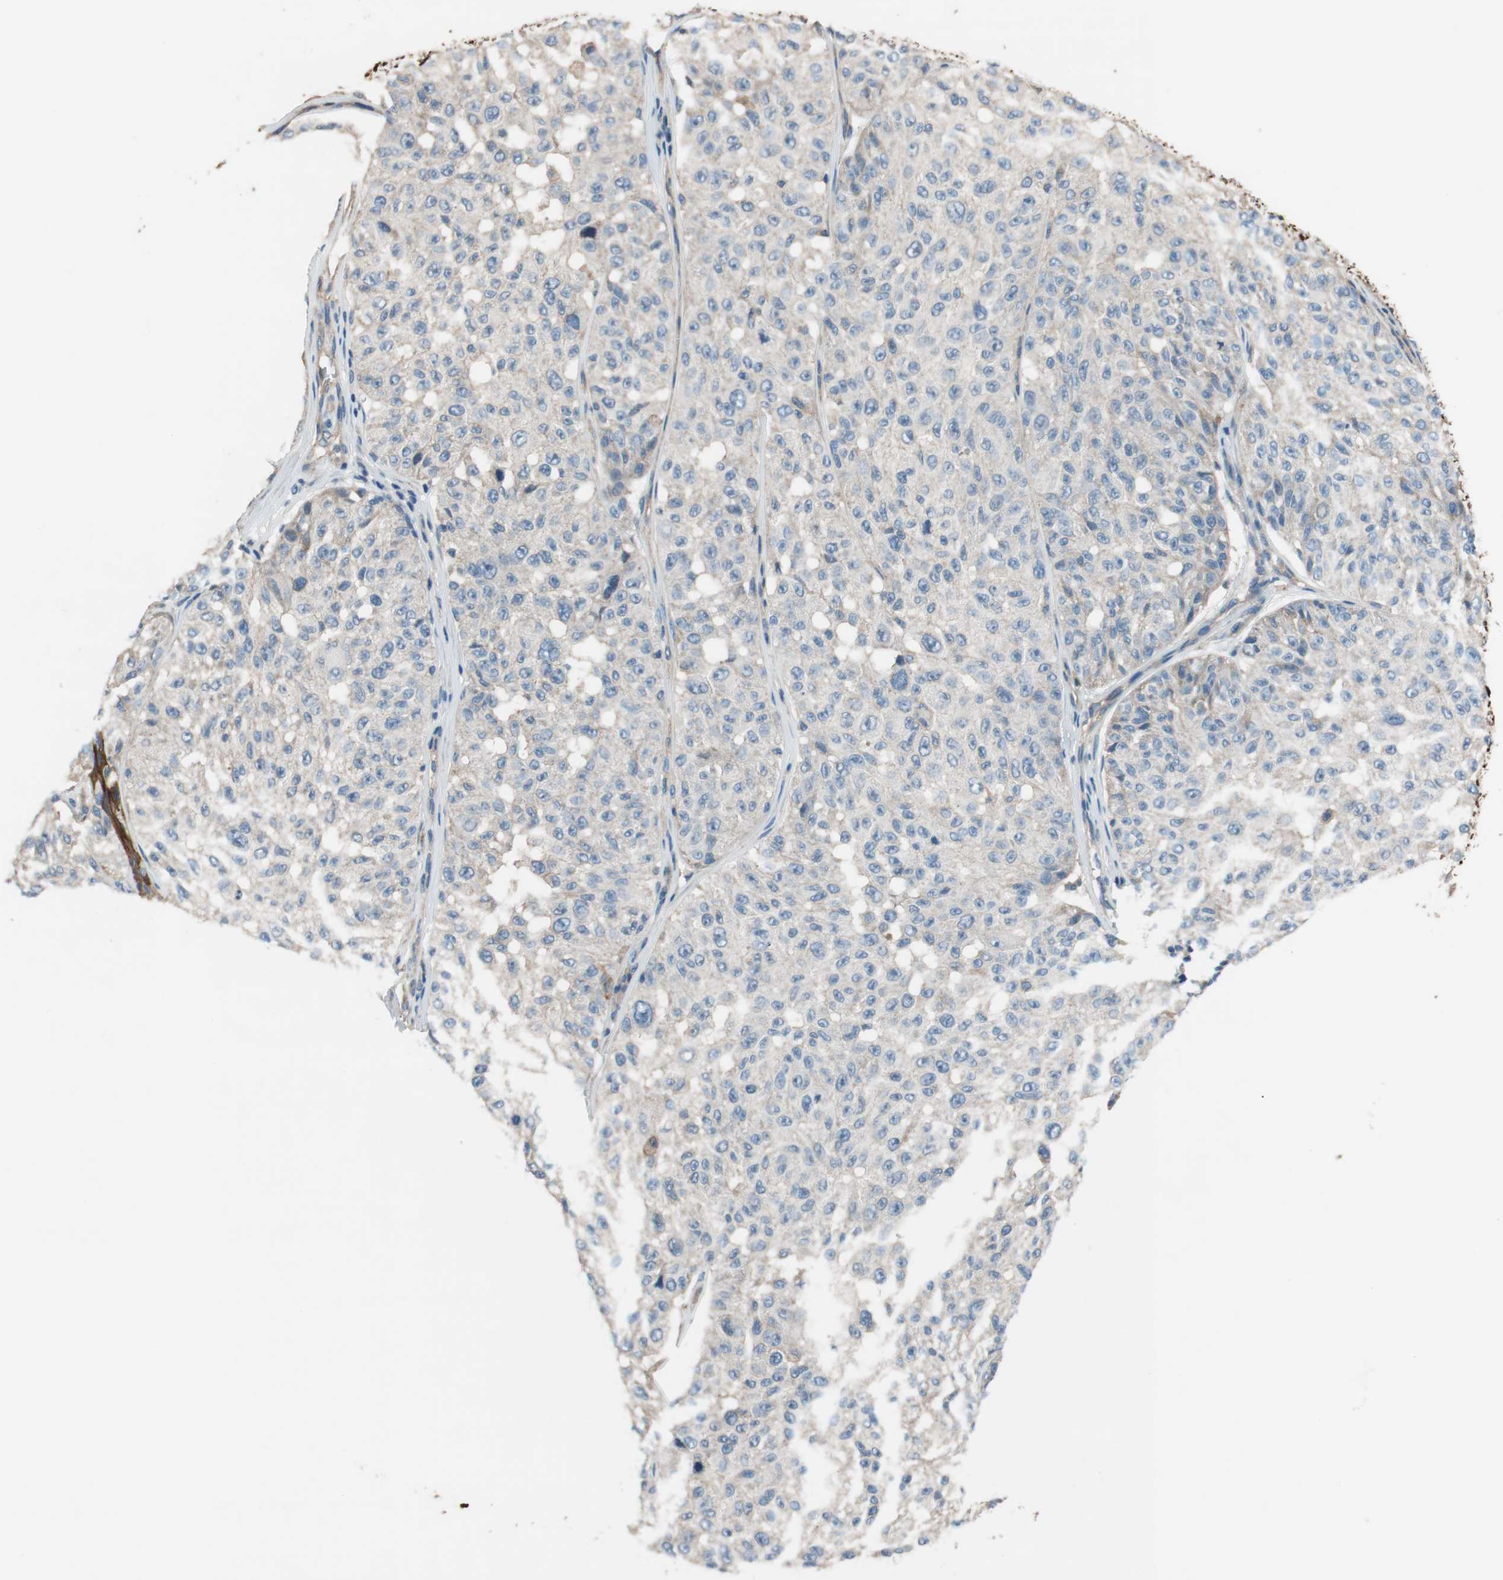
{"staining": {"intensity": "negative", "quantity": "none", "location": "none"}, "tissue": "melanoma", "cell_type": "Tumor cells", "image_type": "cancer", "snomed": [{"axis": "morphology", "description": "Malignant melanoma, NOS"}, {"axis": "topography", "description": "Skin"}], "caption": "This is a image of IHC staining of melanoma, which shows no staining in tumor cells.", "gene": "CALML3", "patient": {"sex": "female", "age": 46}}